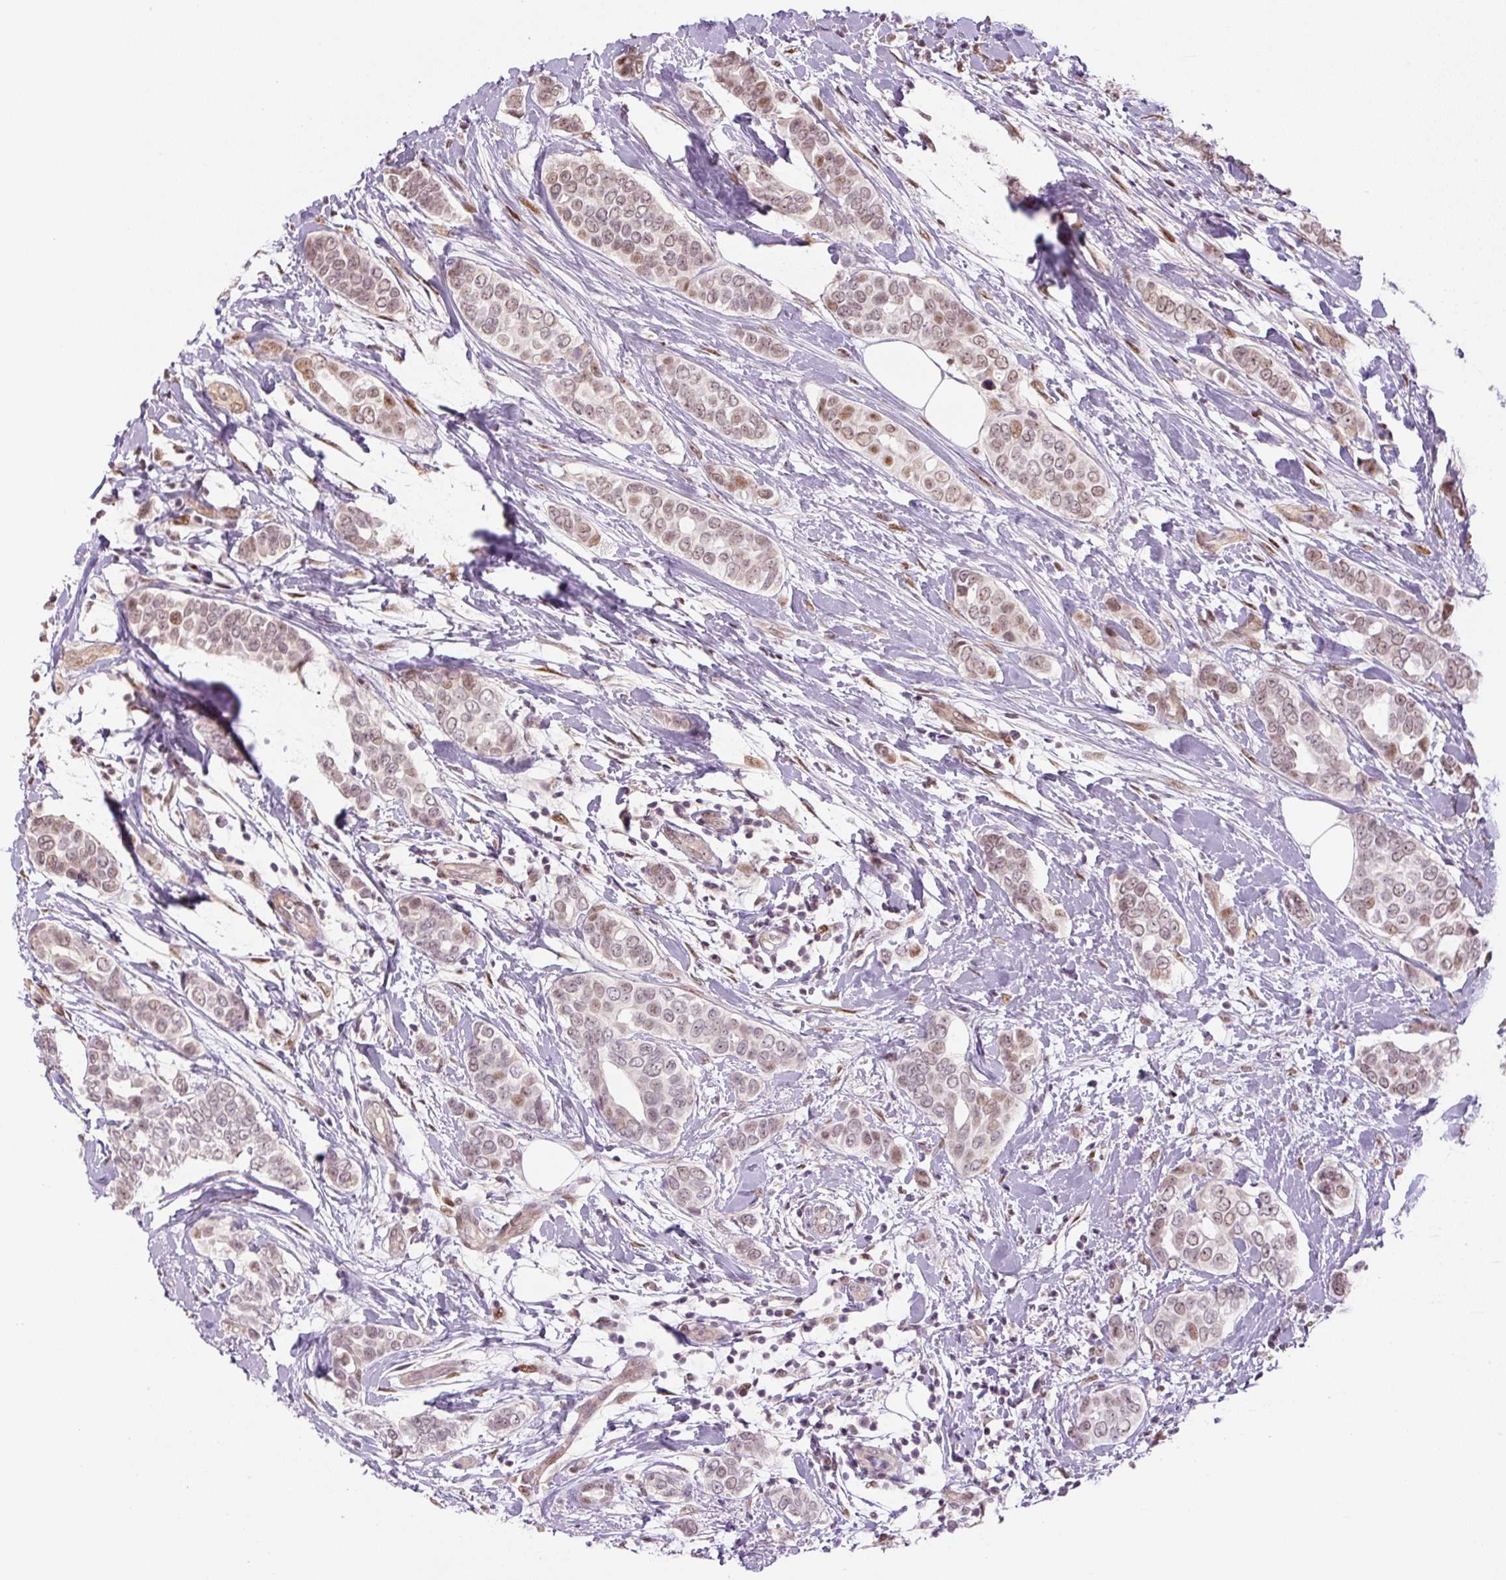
{"staining": {"intensity": "moderate", "quantity": "25%-75%", "location": "nuclear"}, "tissue": "breast cancer", "cell_type": "Tumor cells", "image_type": "cancer", "snomed": [{"axis": "morphology", "description": "Lobular carcinoma"}, {"axis": "topography", "description": "Breast"}], "caption": "DAB (3,3'-diaminobenzidine) immunohistochemical staining of breast cancer (lobular carcinoma) shows moderate nuclear protein staining in about 25%-75% of tumor cells. (brown staining indicates protein expression, while blue staining denotes nuclei).", "gene": "TCFL5", "patient": {"sex": "female", "age": 51}}